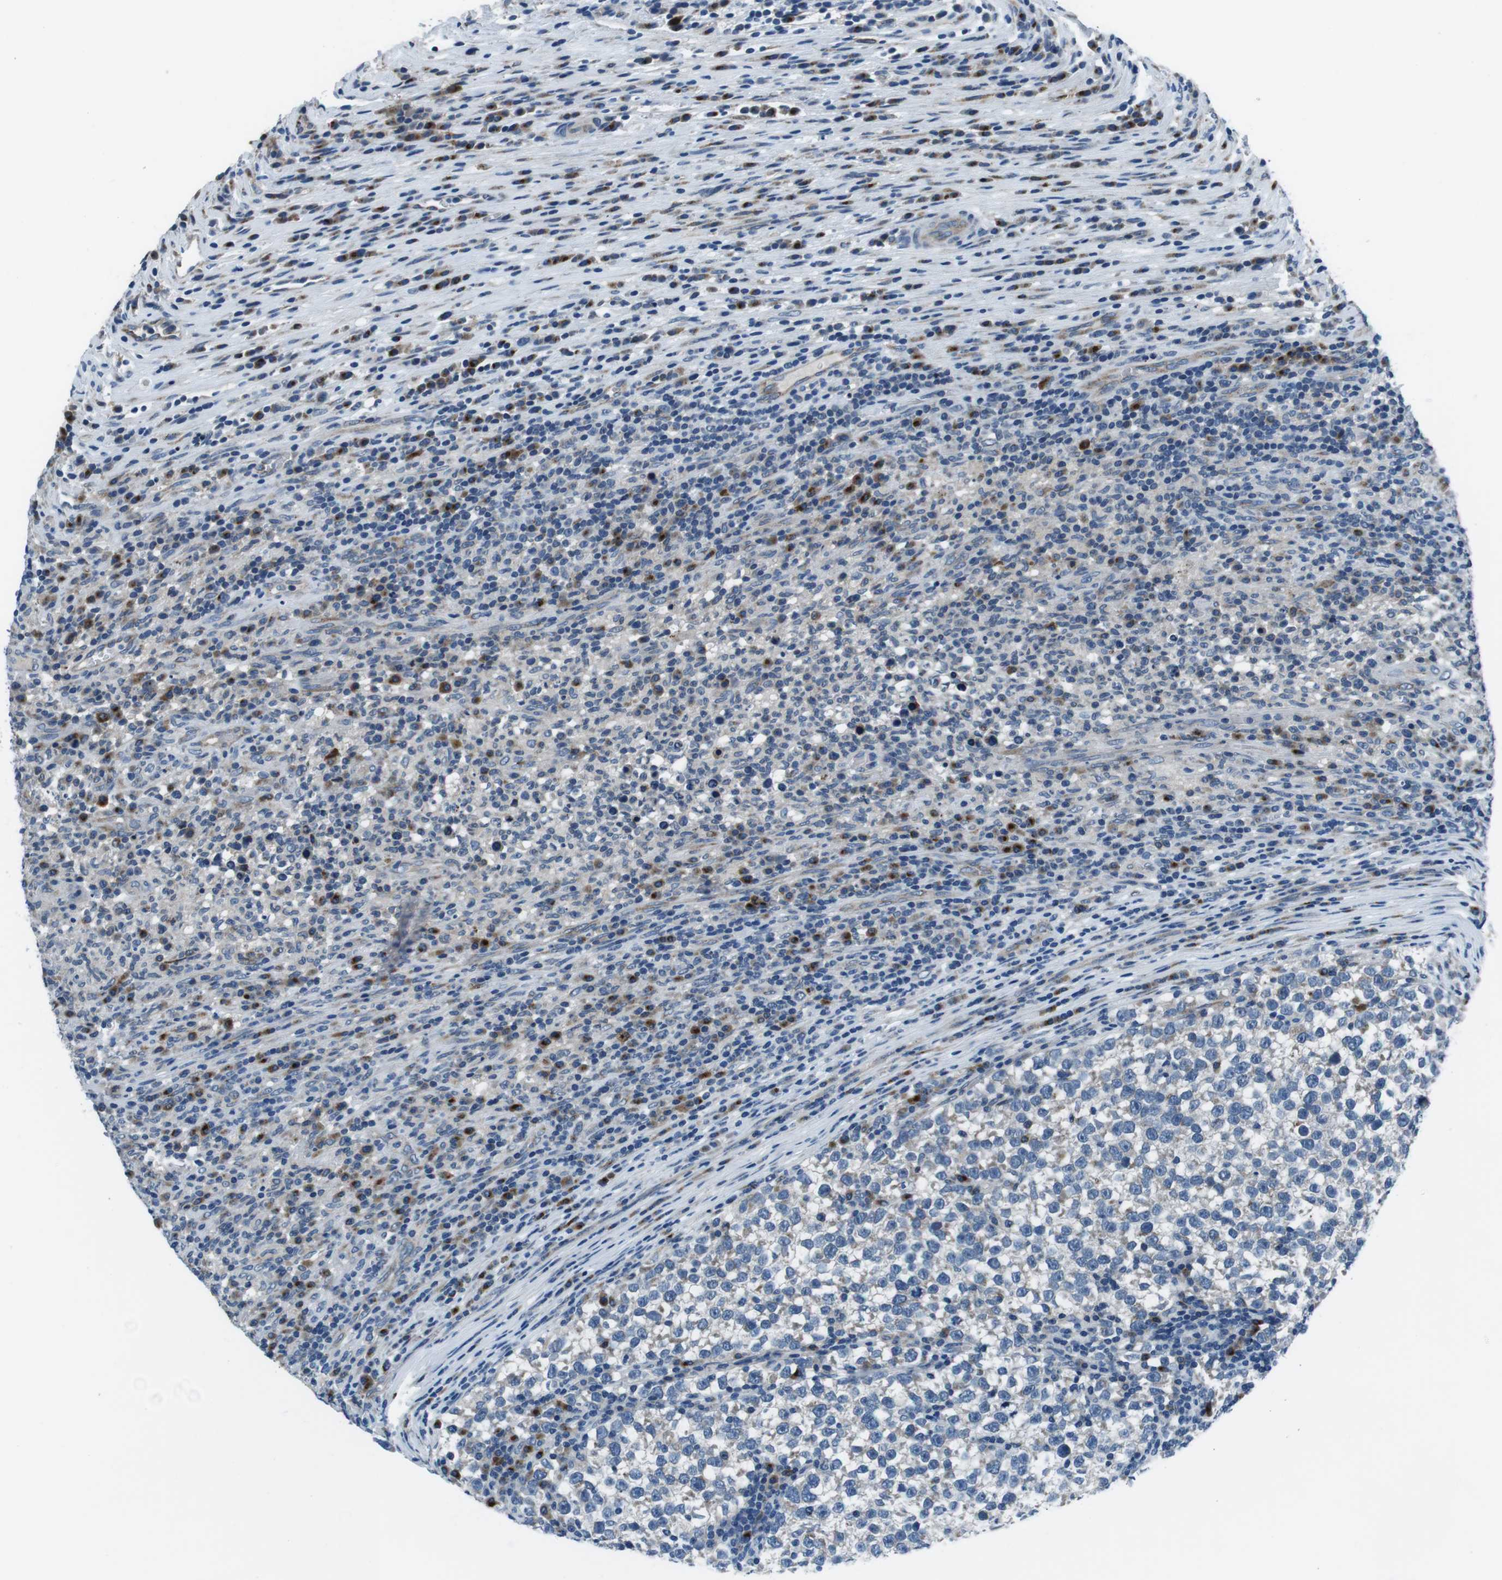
{"staining": {"intensity": "negative", "quantity": "none", "location": "none"}, "tissue": "testis cancer", "cell_type": "Tumor cells", "image_type": "cancer", "snomed": [{"axis": "morphology", "description": "Normal tissue, NOS"}, {"axis": "morphology", "description": "Seminoma, NOS"}, {"axis": "topography", "description": "Testis"}], "caption": "A photomicrograph of human testis cancer is negative for staining in tumor cells.", "gene": "NUCB2", "patient": {"sex": "male", "age": 43}}